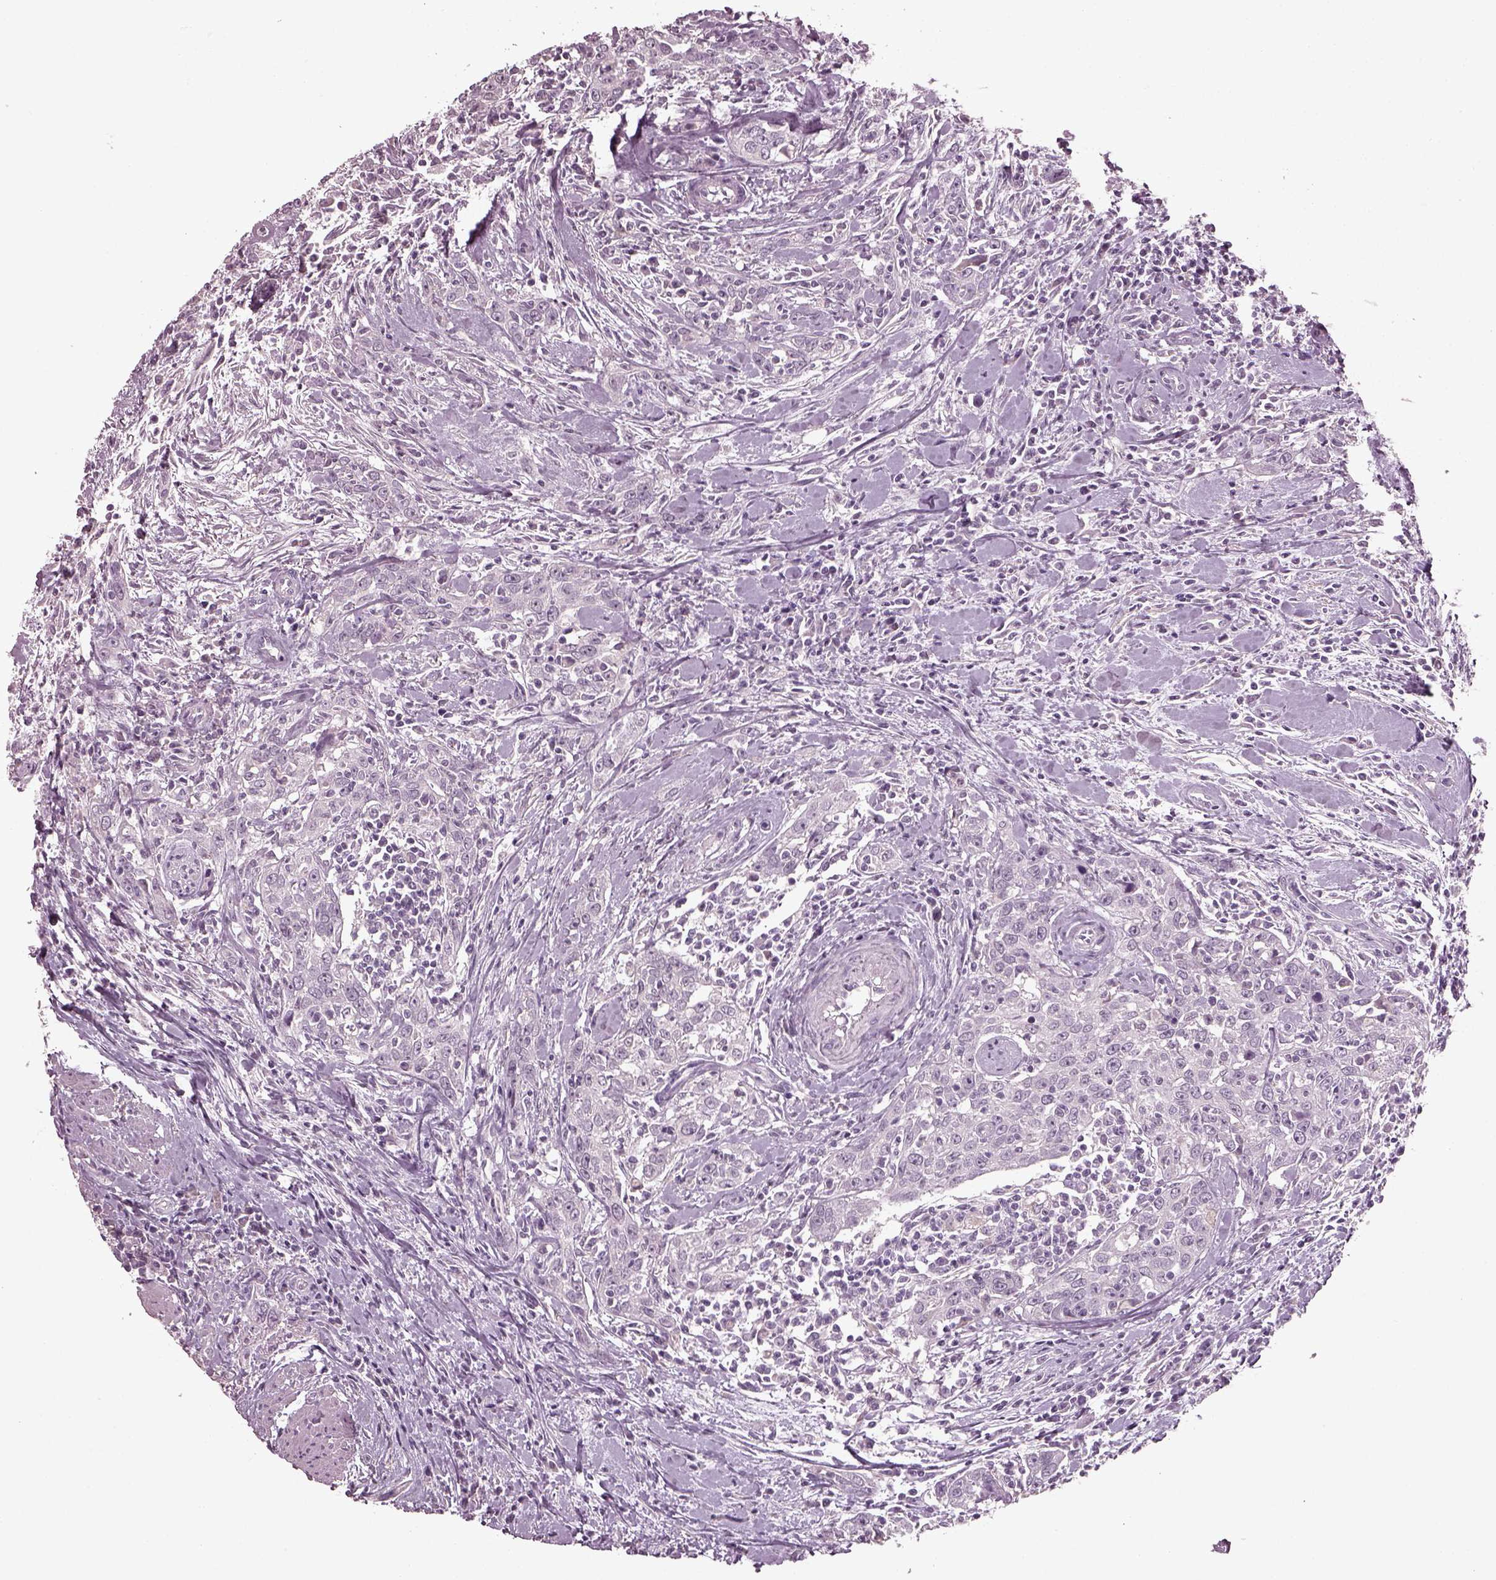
{"staining": {"intensity": "negative", "quantity": "none", "location": "none"}, "tissue": "urothelial cancer", "cell_type": "Tumor cells", "image_type": "cancer", "snomed": [{"axis": "morphology", "description": "Urothelial carcinoma, High grade"}, {"axis": "topography", "description": "Urinary bladder"}], "caption": "Immunohistochemistry (IHC) histopathology image of neoplastic tissue: human high-grade urothelial carcinoma stained with DAB (3,3'-diaminobenzidine) shows no significant protein positivity in tumor cells.", "gene": "RCVRN", "patient": {"sex": "male", "age": 83}}